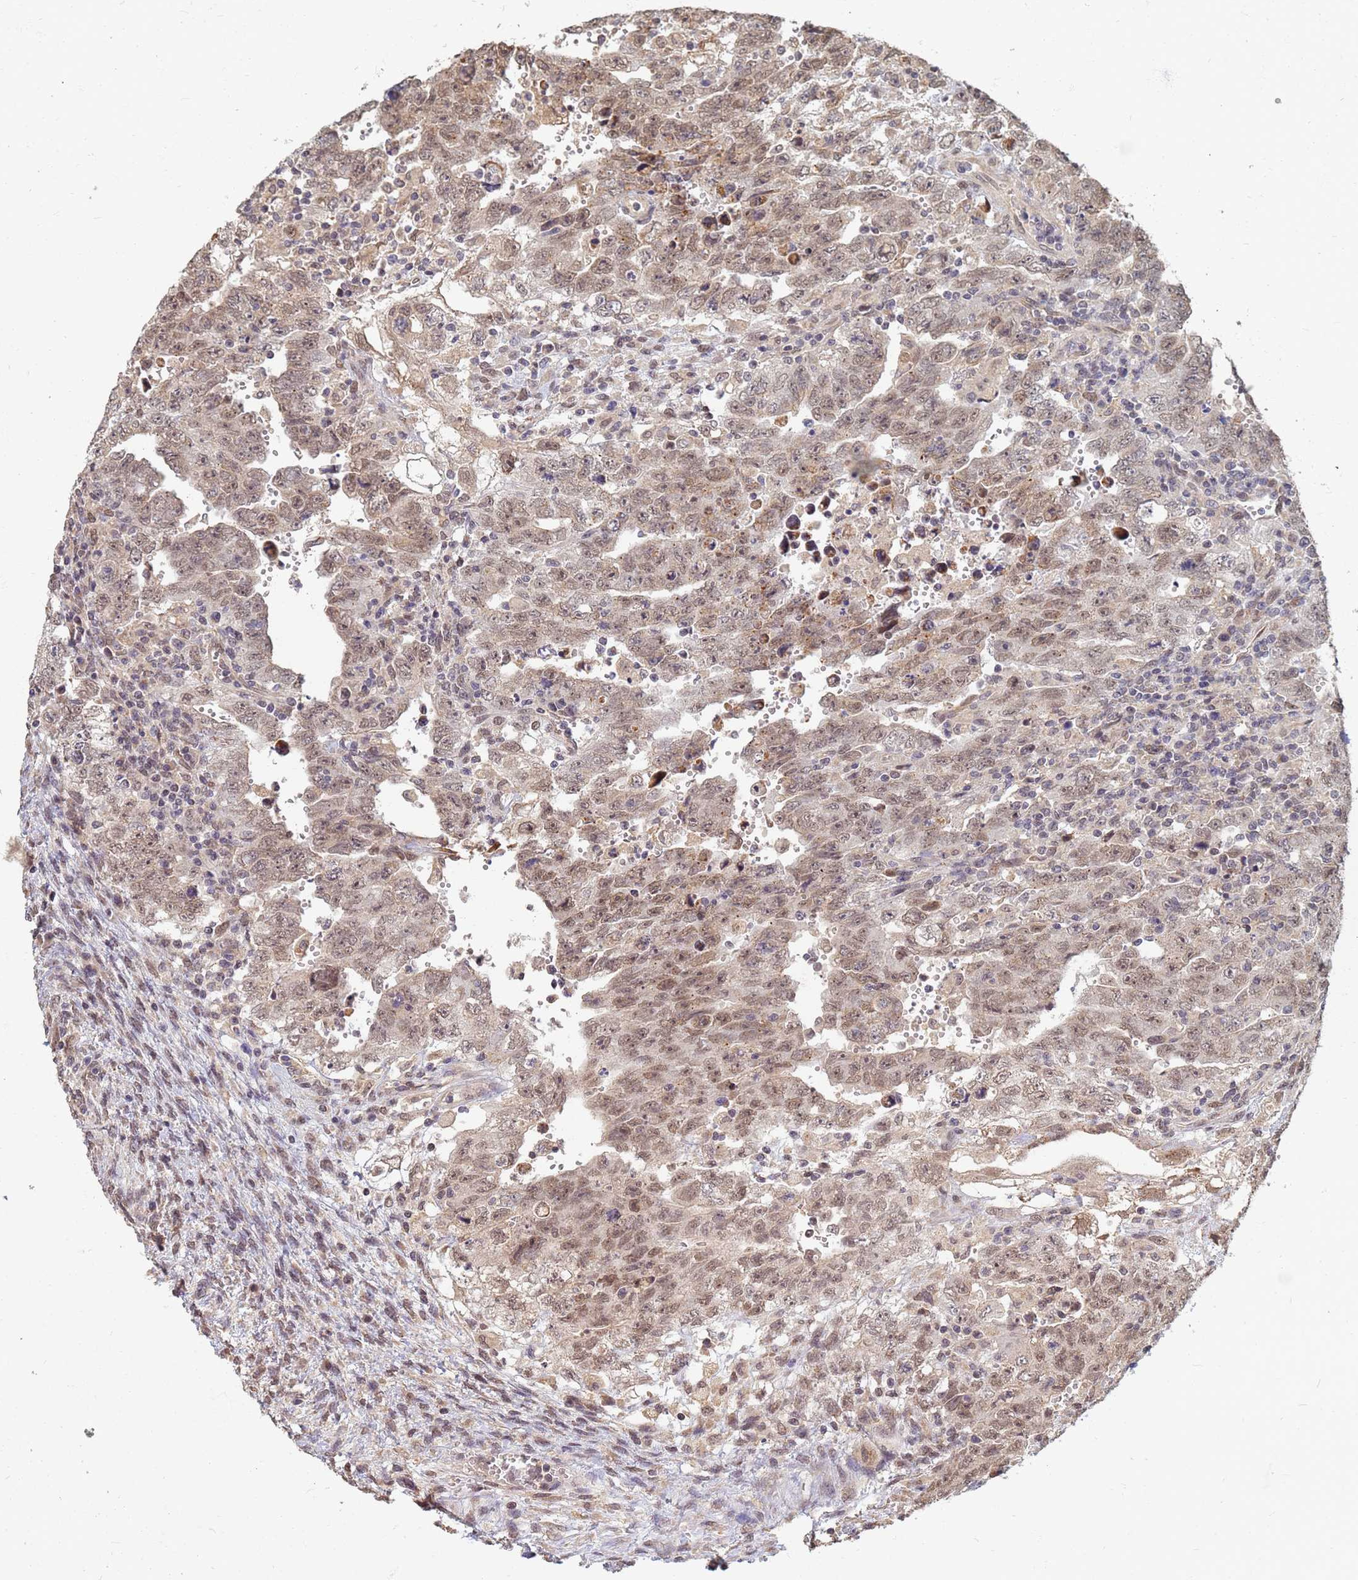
{"staining": {"intensity": "weak", "quantity": ">75%", "location": "cytoplasmic/membranous,nuclear"}, "tissue": "testis cancer", "cell_type": "Tumor cells", "image_type": "cancer", "snomed": [{"axis": "morphology", "description": "Carcinoma, Embryonal, NOS"}, {"axis": "topography", "description": "Testis"}], "caption": "Weak cytoplasmic/membranous and nuclear protein positivity is seen in approximately >75% of tumor cells in testis cancer.", "gene": "ITGB4", "patient": {"sex": "male", "age": 28}}